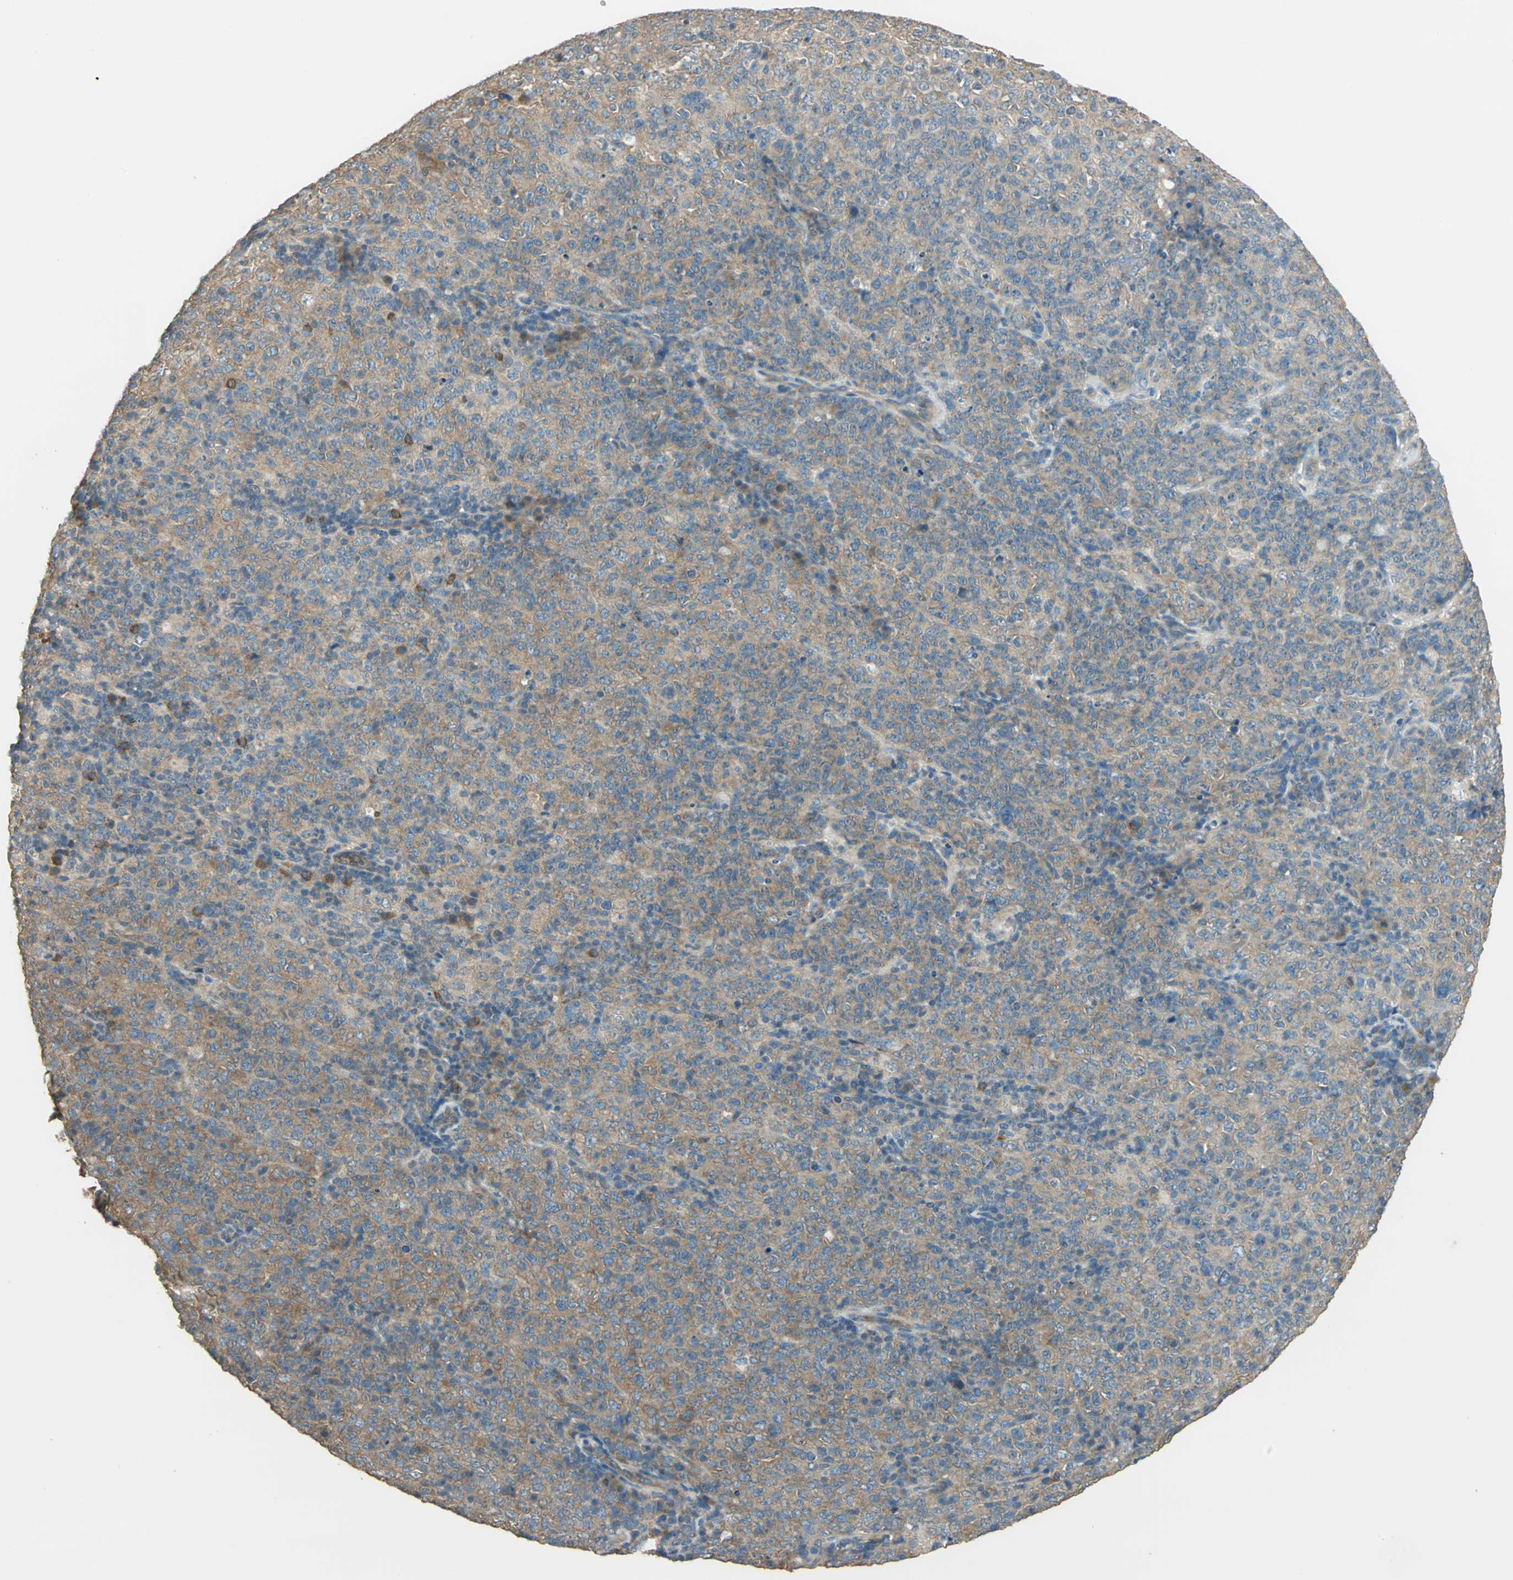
{"staining": {"intensity": "moderate", "quantity": ">75%", "location": "cytoplasmic/membranous"}, "tissue": "lymphoma", "cell_type": "Tumor cells", "image_type": "cancer", "snomed": [{"axis": "morphology", "description": "Malignant lymphoma, non-Hodgkin's type, High grade"}, {"axis": "topography", "description": "Tonsil"}], "caption": "The micrograph displays immunohistochemical staining of lymphoma. There is moderate cytoplasmic/membranous expression is seen in approximately >75% of tumor cells.", "gene": "SHC2", "patient": {"sex": "female", "age": 36}}